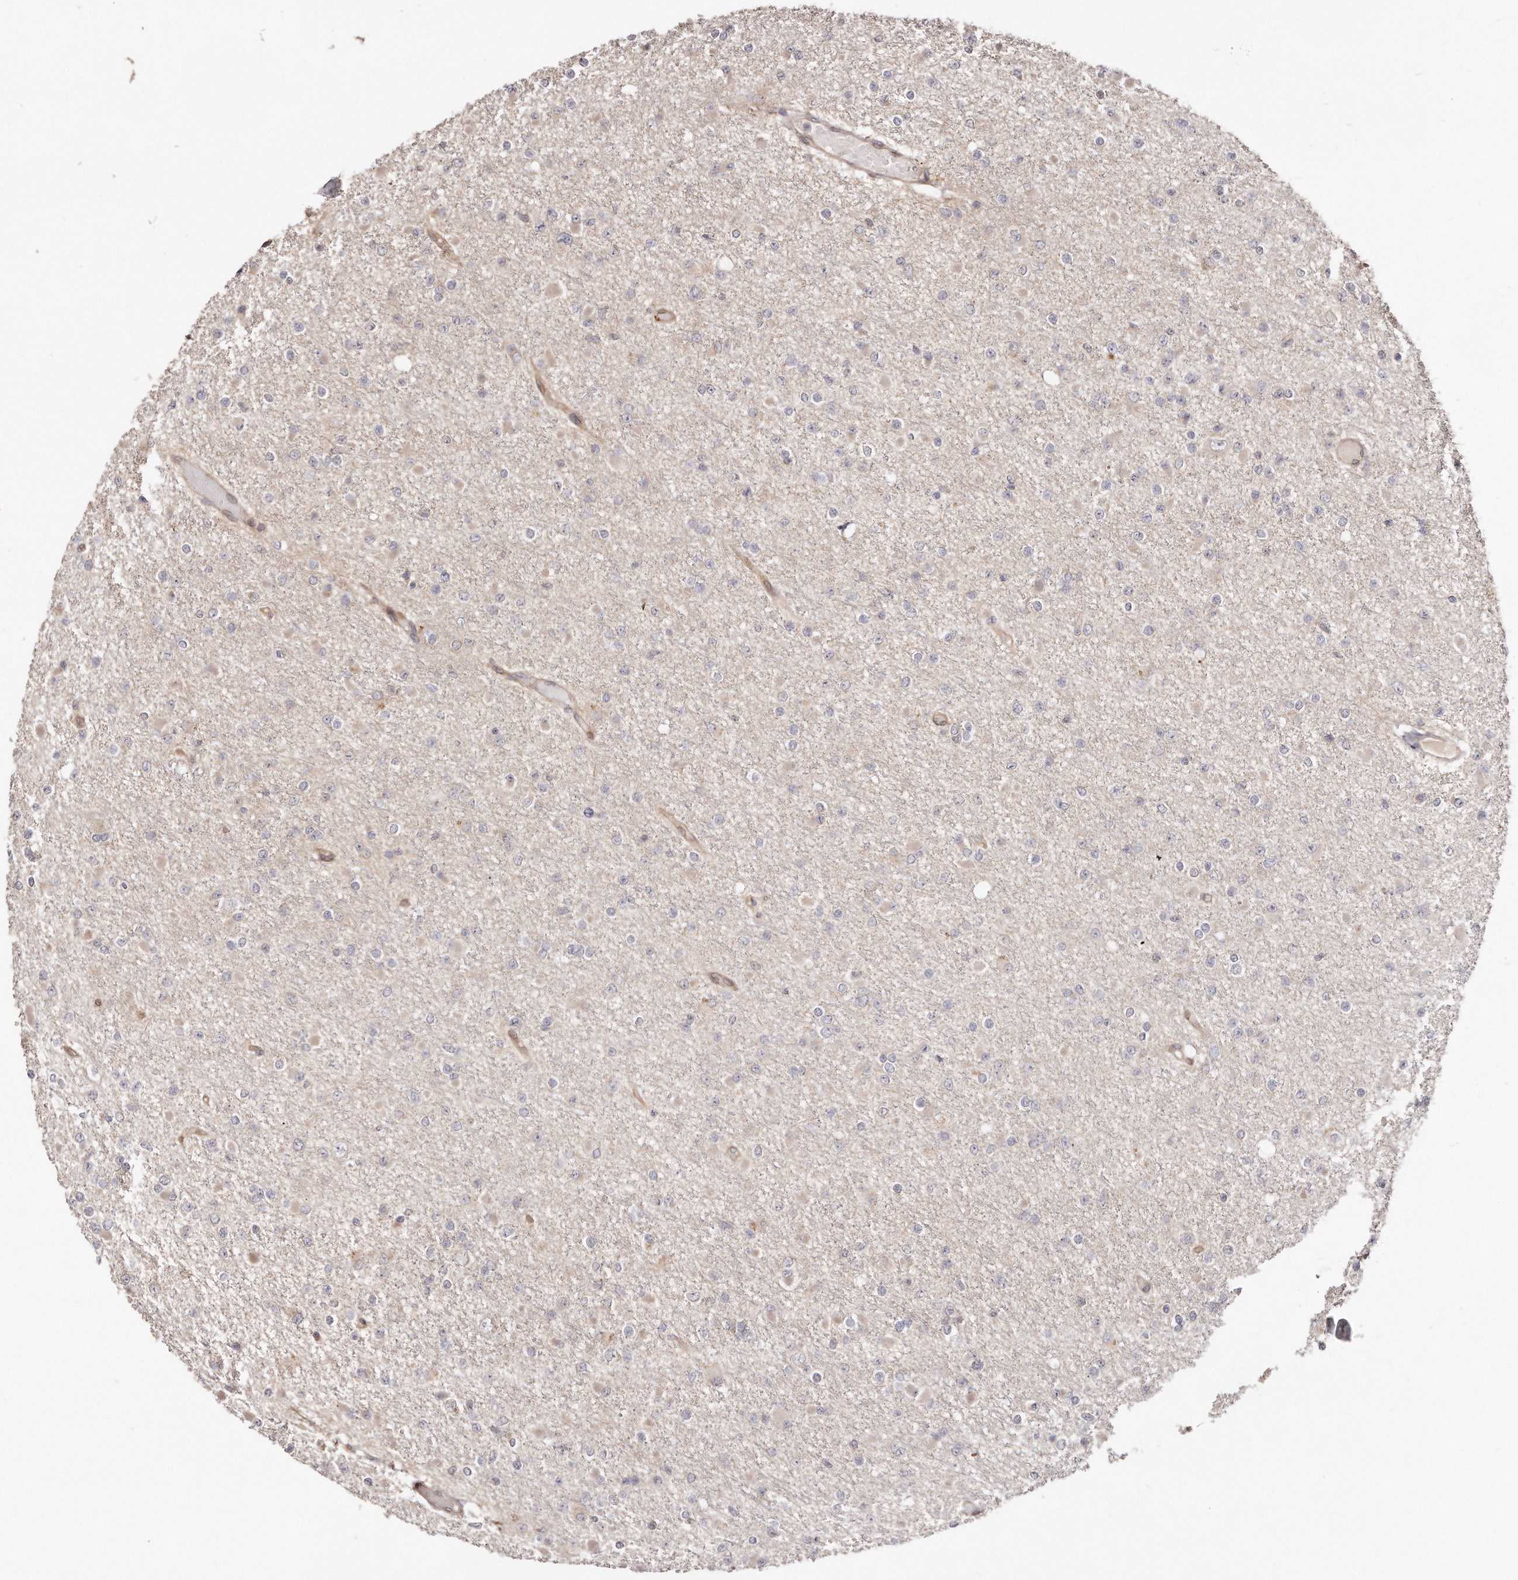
{"staining": {"intensity": "negative", "quantity": "none", "location": "none"}, "tissue": "glioma", "cell_type": "Tumor cells", "image_type": "cancer", "snomed": [{"axis": "morphology", "description": "Glioma, malignant, Low grade"}, {"axis": "topography", "description": "Brain"}], "caption": "The immunohistochemistry histopathology image has no significant staining in tumor cells of glioma tissue.", "gene": "GBP4", "patient": {"sex": "female", "age": 22}}